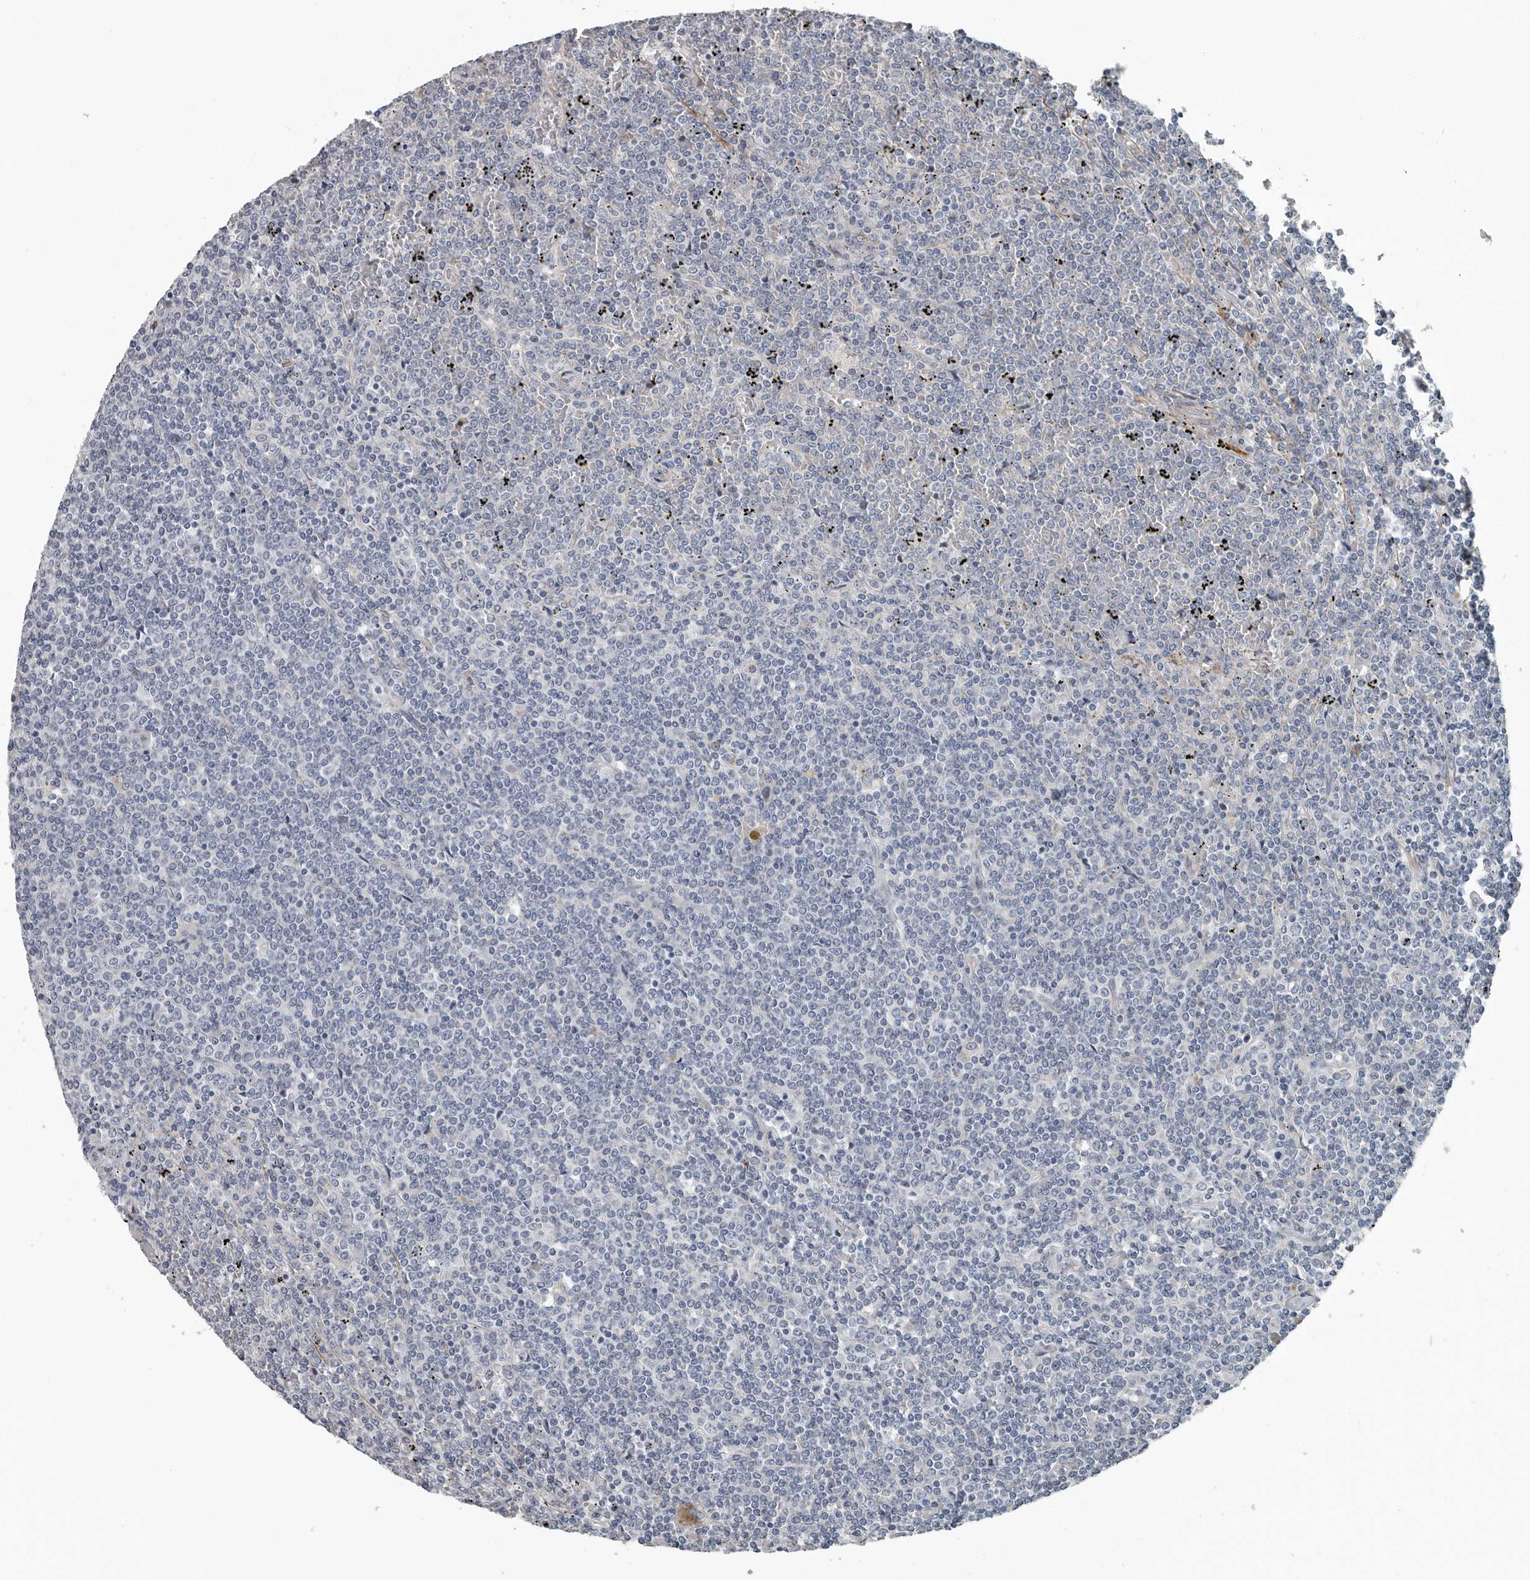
{"staining": {"intensity": "negative", "quantity": "none", "location": "none"}, "tissue": "lymphoma", "cell_type": "Tumor cells", "image_type": "cancer", "snomed": [{"axis": "morphology", "description": "Malignant lymphoma, non-Hodgkin's type, Low grade"}, {"axis": "topography", "description": "Spleen"}], "caption": "Immunohistochemical staining of malignant lymphoma, non-Hodgkin's type (low-grade) exhibits no significant staining in tumor cells.", "gene": "DPY19L4", "patient": {"sex": "female", "age": 19}}